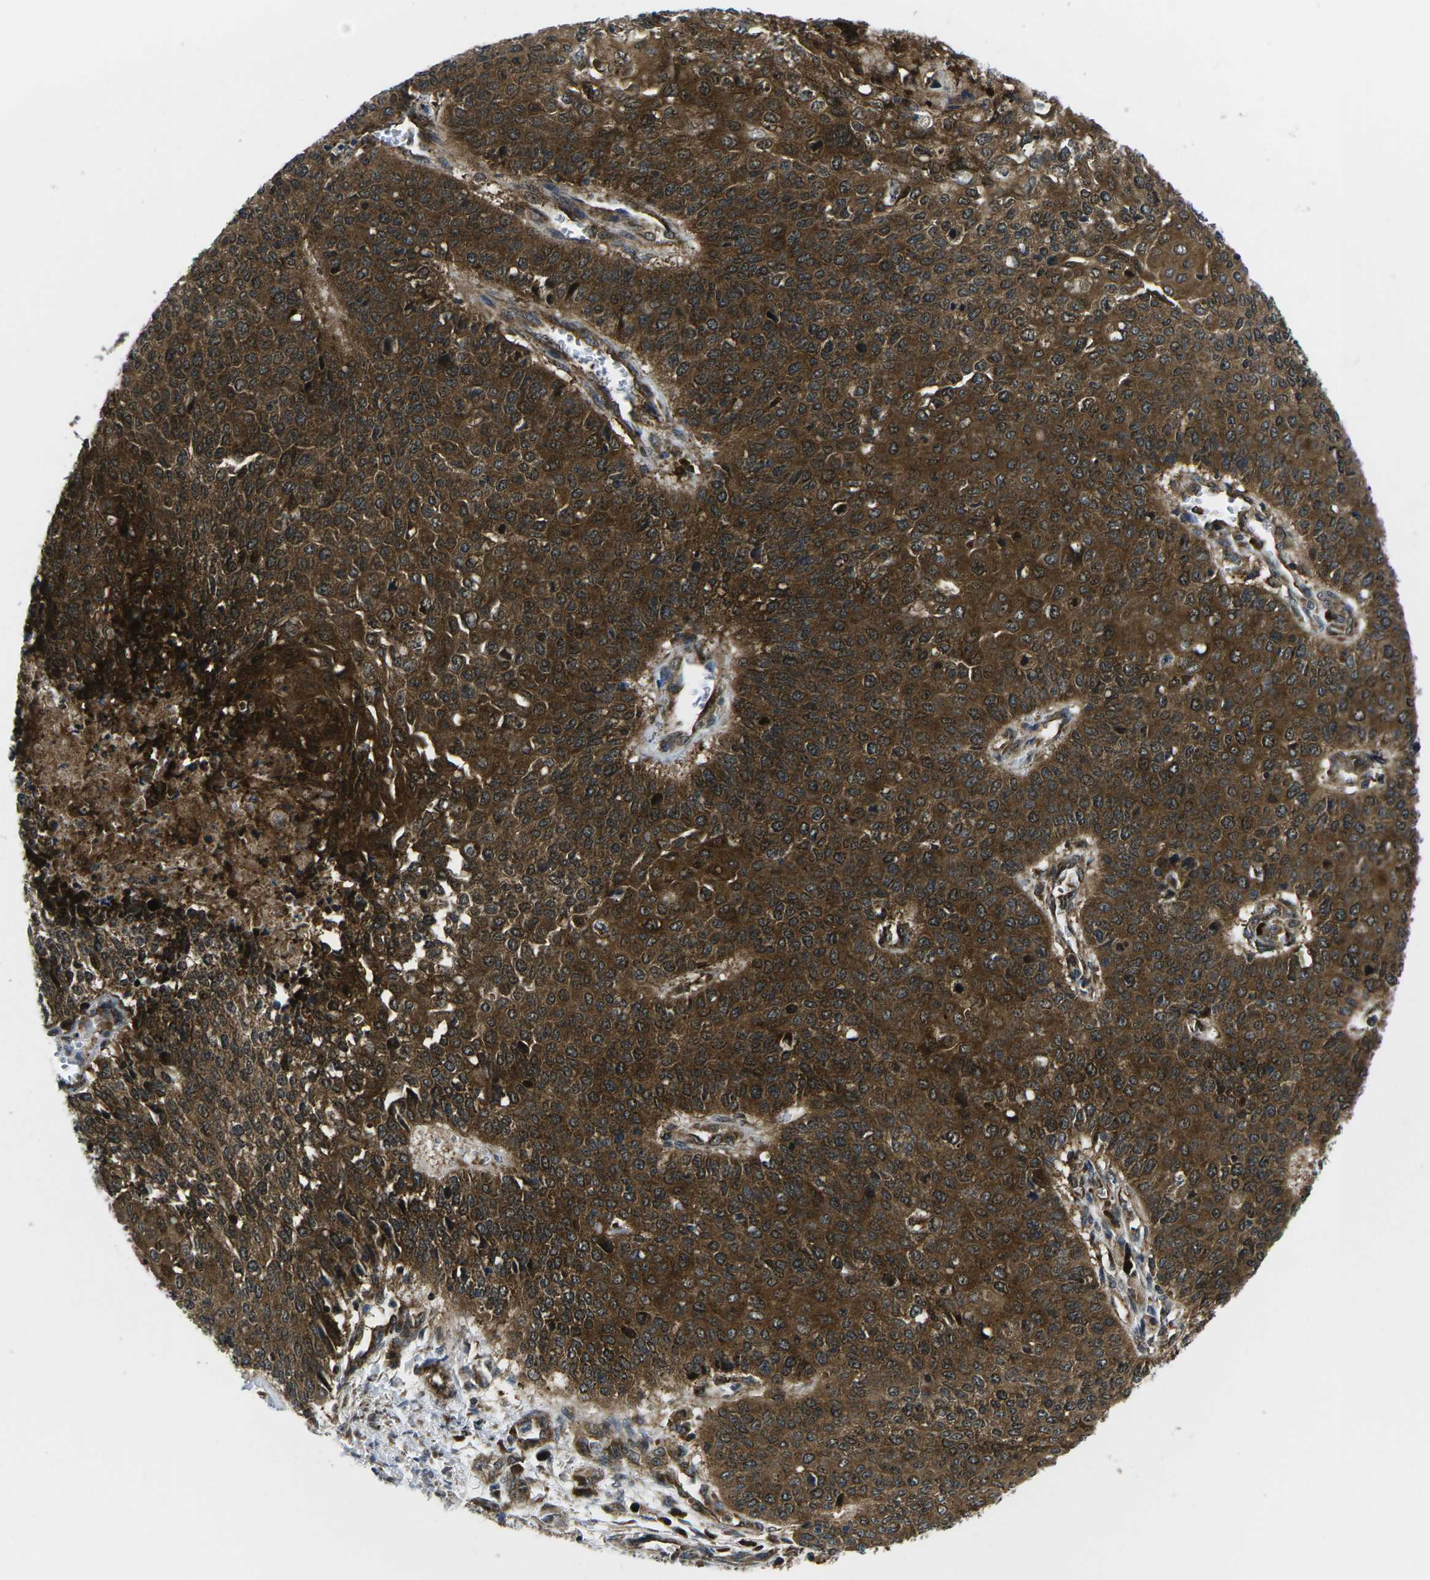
{"staining": {"intensity": "strong", "quantity": ">75%", "location": "cytoplasmic/membranous,nuclear"}, "tissue": "cervical cancer", "cell_type": "Tumor cells", "image_type": "cancer", "snomed": [{"axis": "morphology", "description": "Squamous cell carcinoma, NOS"}, {"axis": "topography", "description": "Cervix"}], "caption": "Protein staining of squamous cell carcinoma (cervical) tissue demonstrates strong cytoplasmic/membranous and nuclear positivity in approximately >75% of tumor cells.", "gene": "EIF4E", "patient": {"sex": "female", "age": 39}}